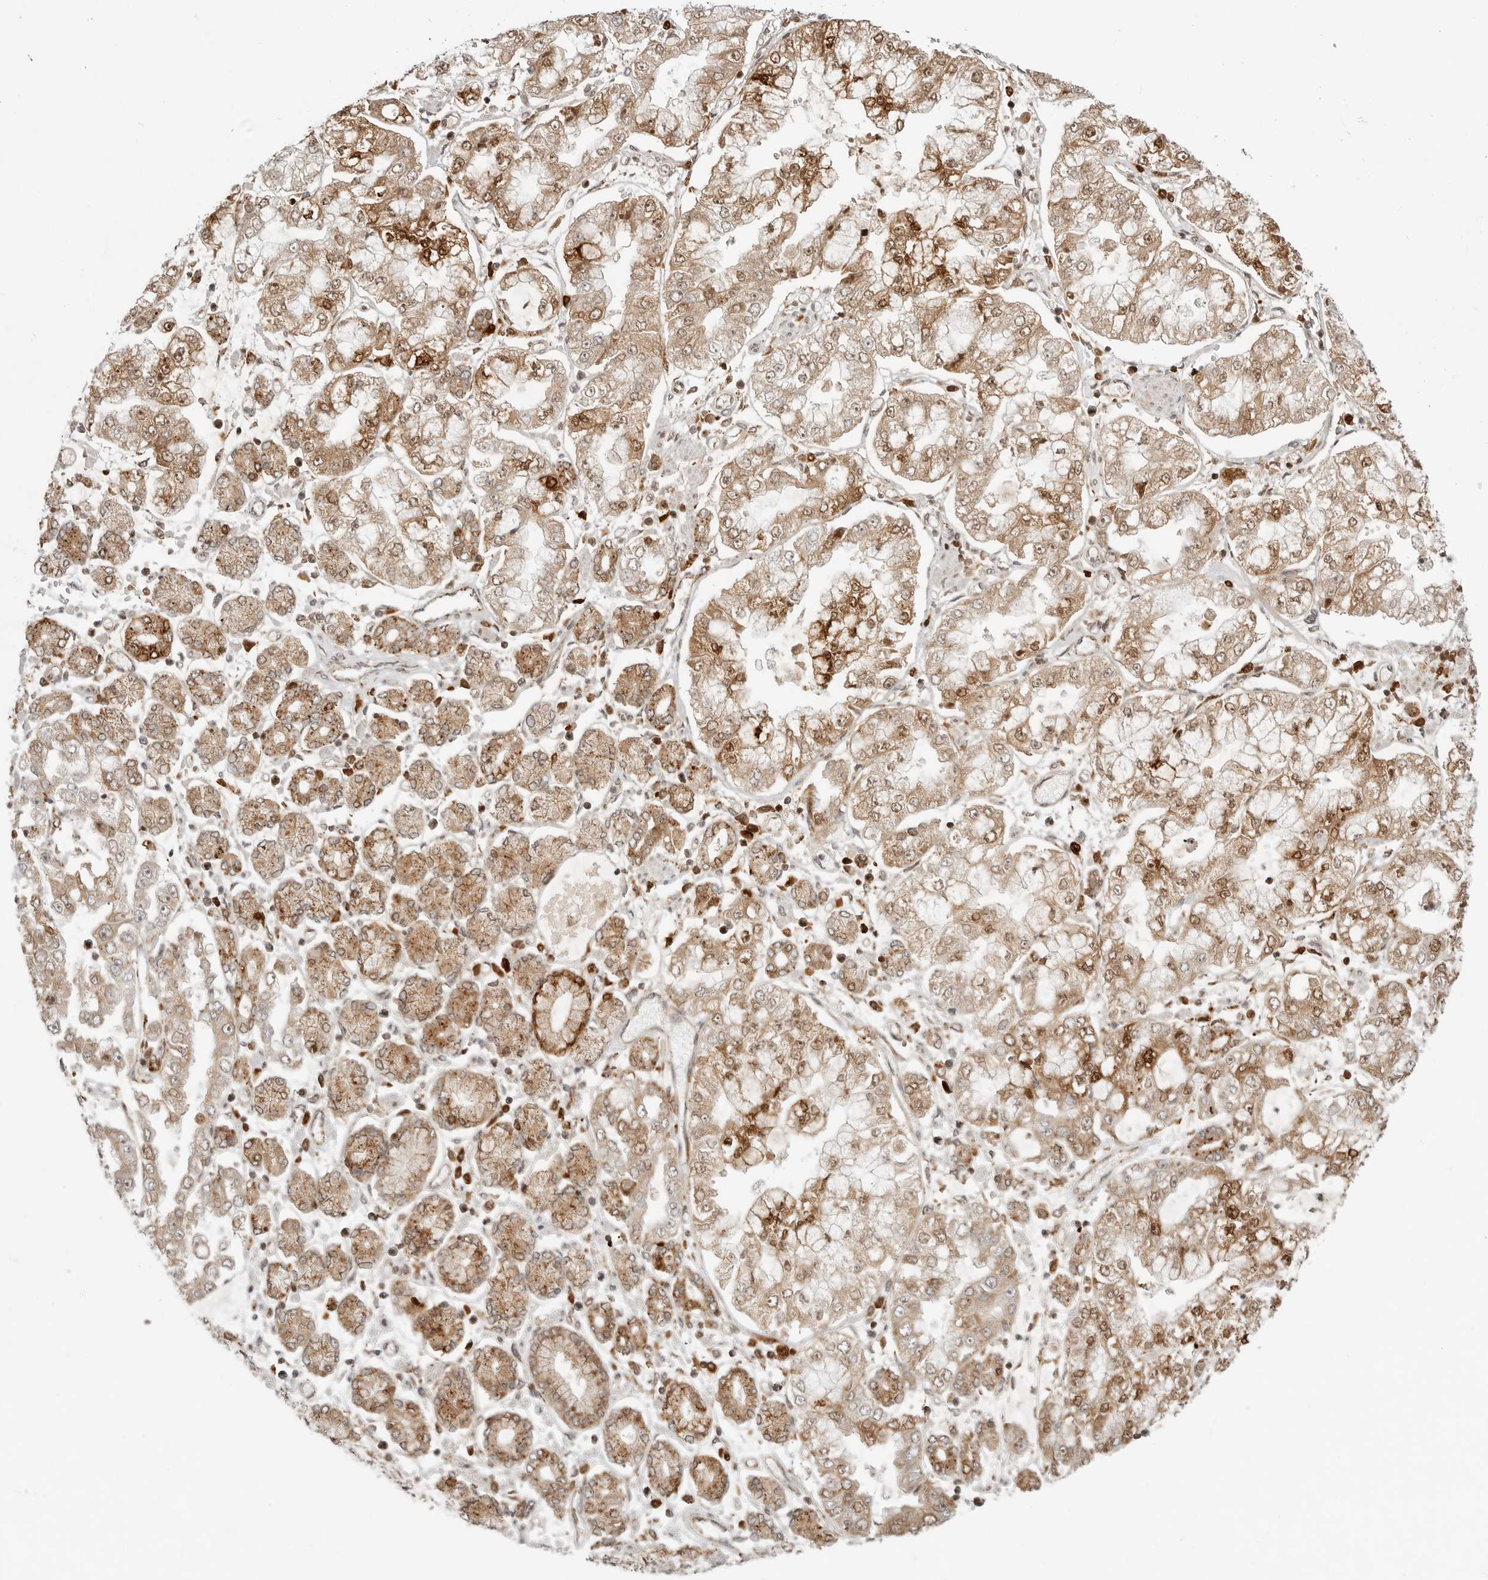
{"staining": {"intensity": "moderate", "quantity": ">75%", "location": "cytoplasmic/membranous"}, "tissue": "stomach cancer", "cell_type": "Tumor cells", "image_type": "cancer", "snomed": [{"axis": "morphology", "description": "Adenocarcinoma, NOS"}, {"axis": "topography", "description": "Stomach"}], "caption": "This is a photomicrograph of immunohistochemistry (IHC) staining of stomach adenocarcinoma, which shows moderate staining in the cytoplasmic/membranous of tumor cells.", "gene": "IDUA", "patient": {"sex": "male", "age": 76}}